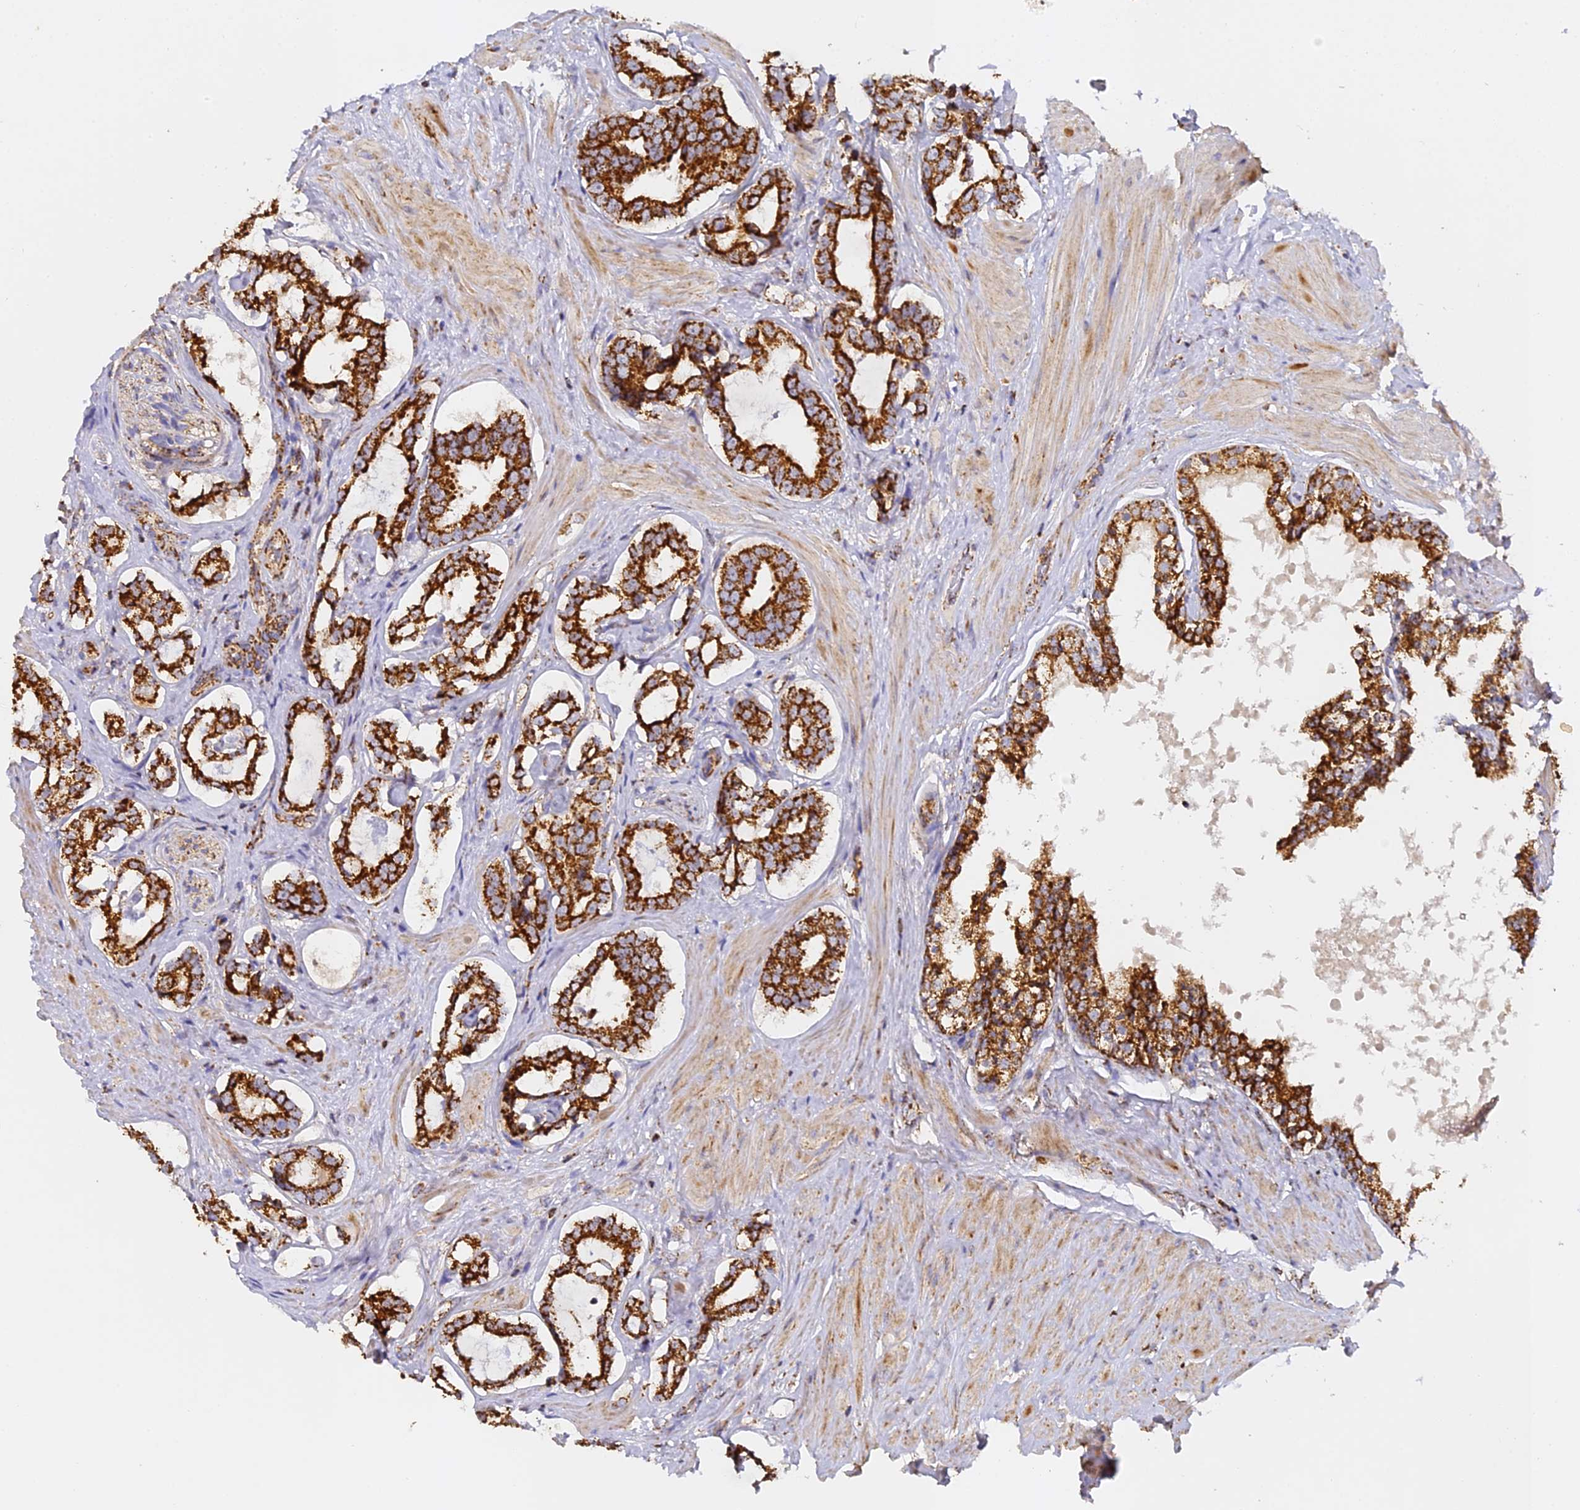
{"staining": {"intensity": "strong", "quantity": ">75%", "location": "cytoplasmic/membranous"}, "tissue": "prostate cancer", "cell_type": "Tumor cells", "image_type": "cancer", "snomed": [{"axis": "morphology", "description": "Adenocarcinoma, High grade"}, {"axis": "topography", "description": "Prostate"}], "caption": "Protein staining shows strong cytoplasmic/membranous staining in about >75% of tumor cells in high-grade adenocarcinoma (prostate).", "gene": "DONSON", "patient": {"sex": "male", "age": 58}}